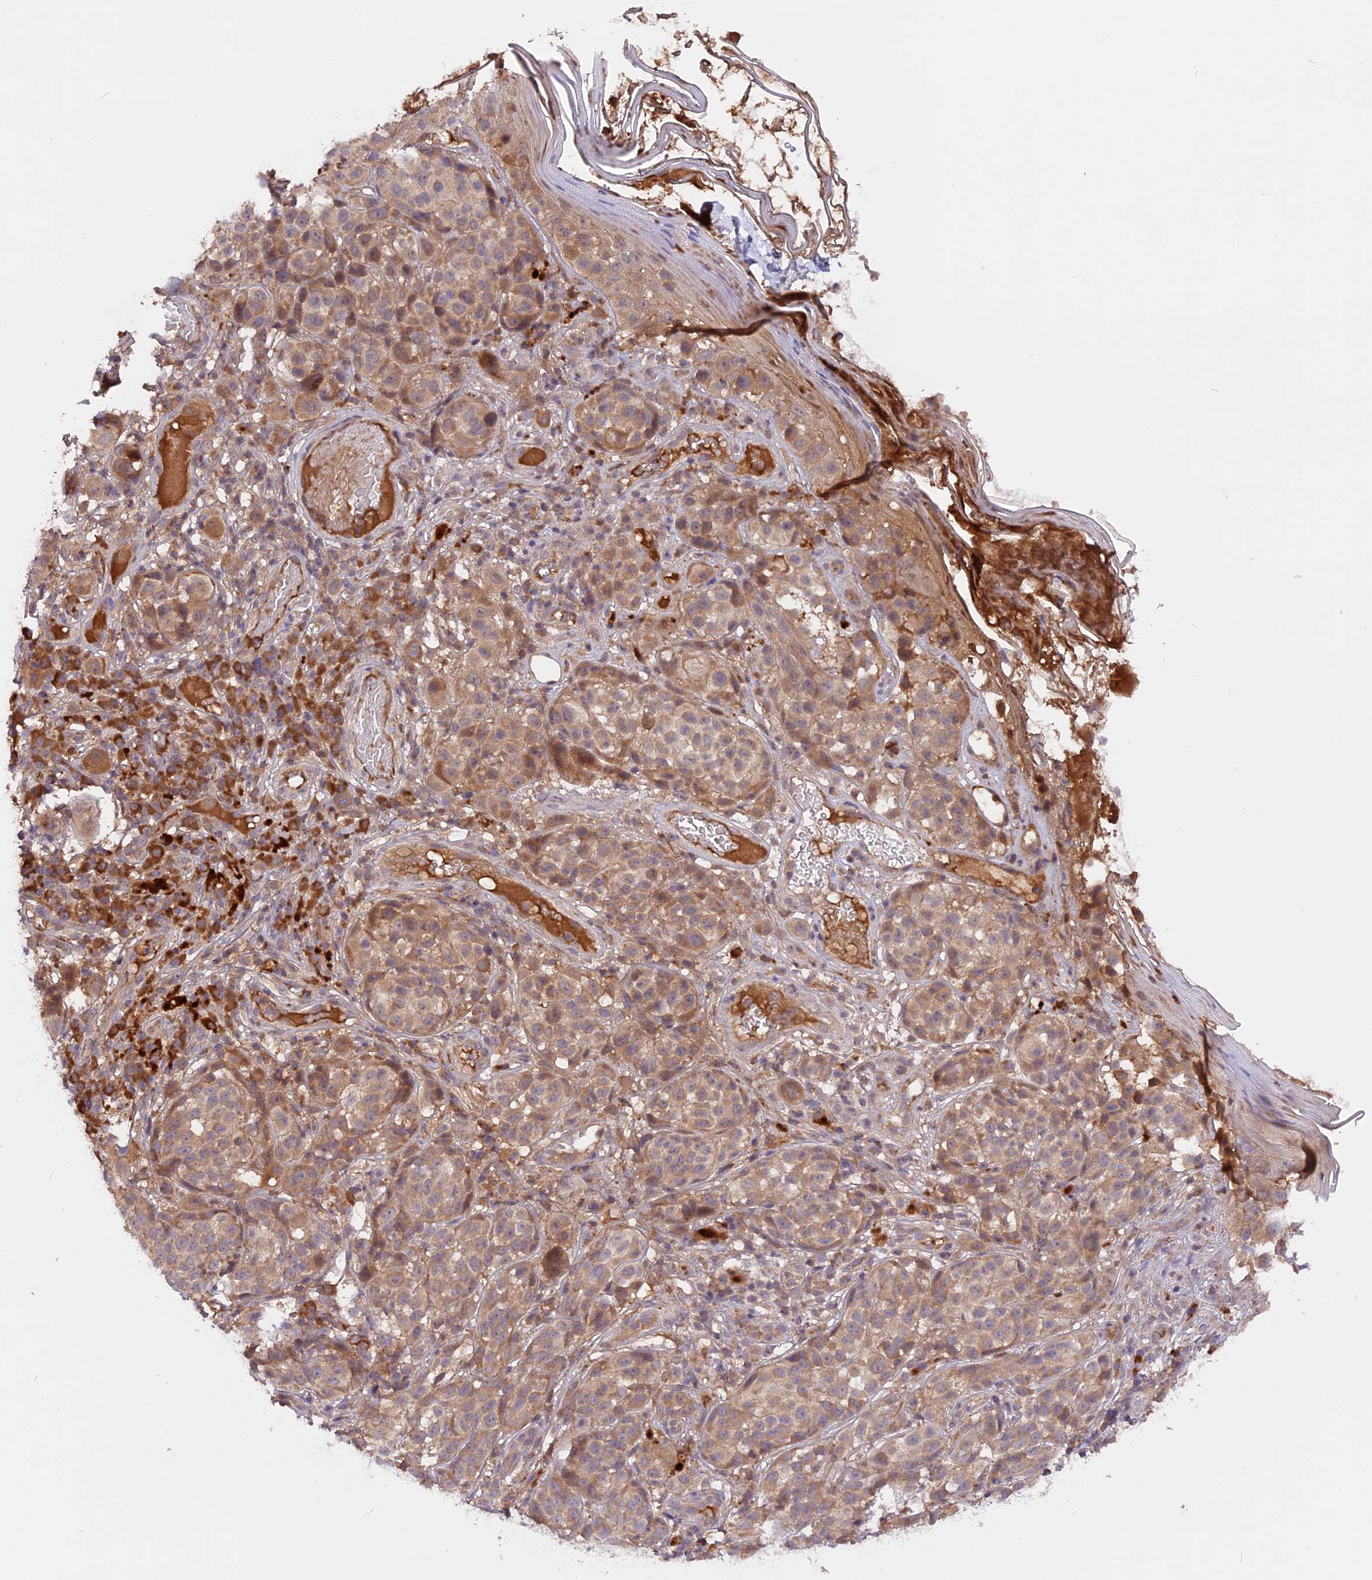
{"staining": {"intensity": "moderate", "quantity": ">75%", "location": "cytoplasmic/membranous"}, "tissue": "melanoma", "cell_type": "Tumor cells", "image_type": "cancer", "snomed": [{"axis": "morphology", "description": "Malignant melanoma, NOS"}, {"axis": "topography", "description": "Skin"}], "caption": "This is a photomicrograph of IHC staining of malignant melanoma, which shows moderate expression in the cytoplasmic/membranous of tumor cells.", "gene": "MARK4", "patient": {"sex": "male", "age": 38}}